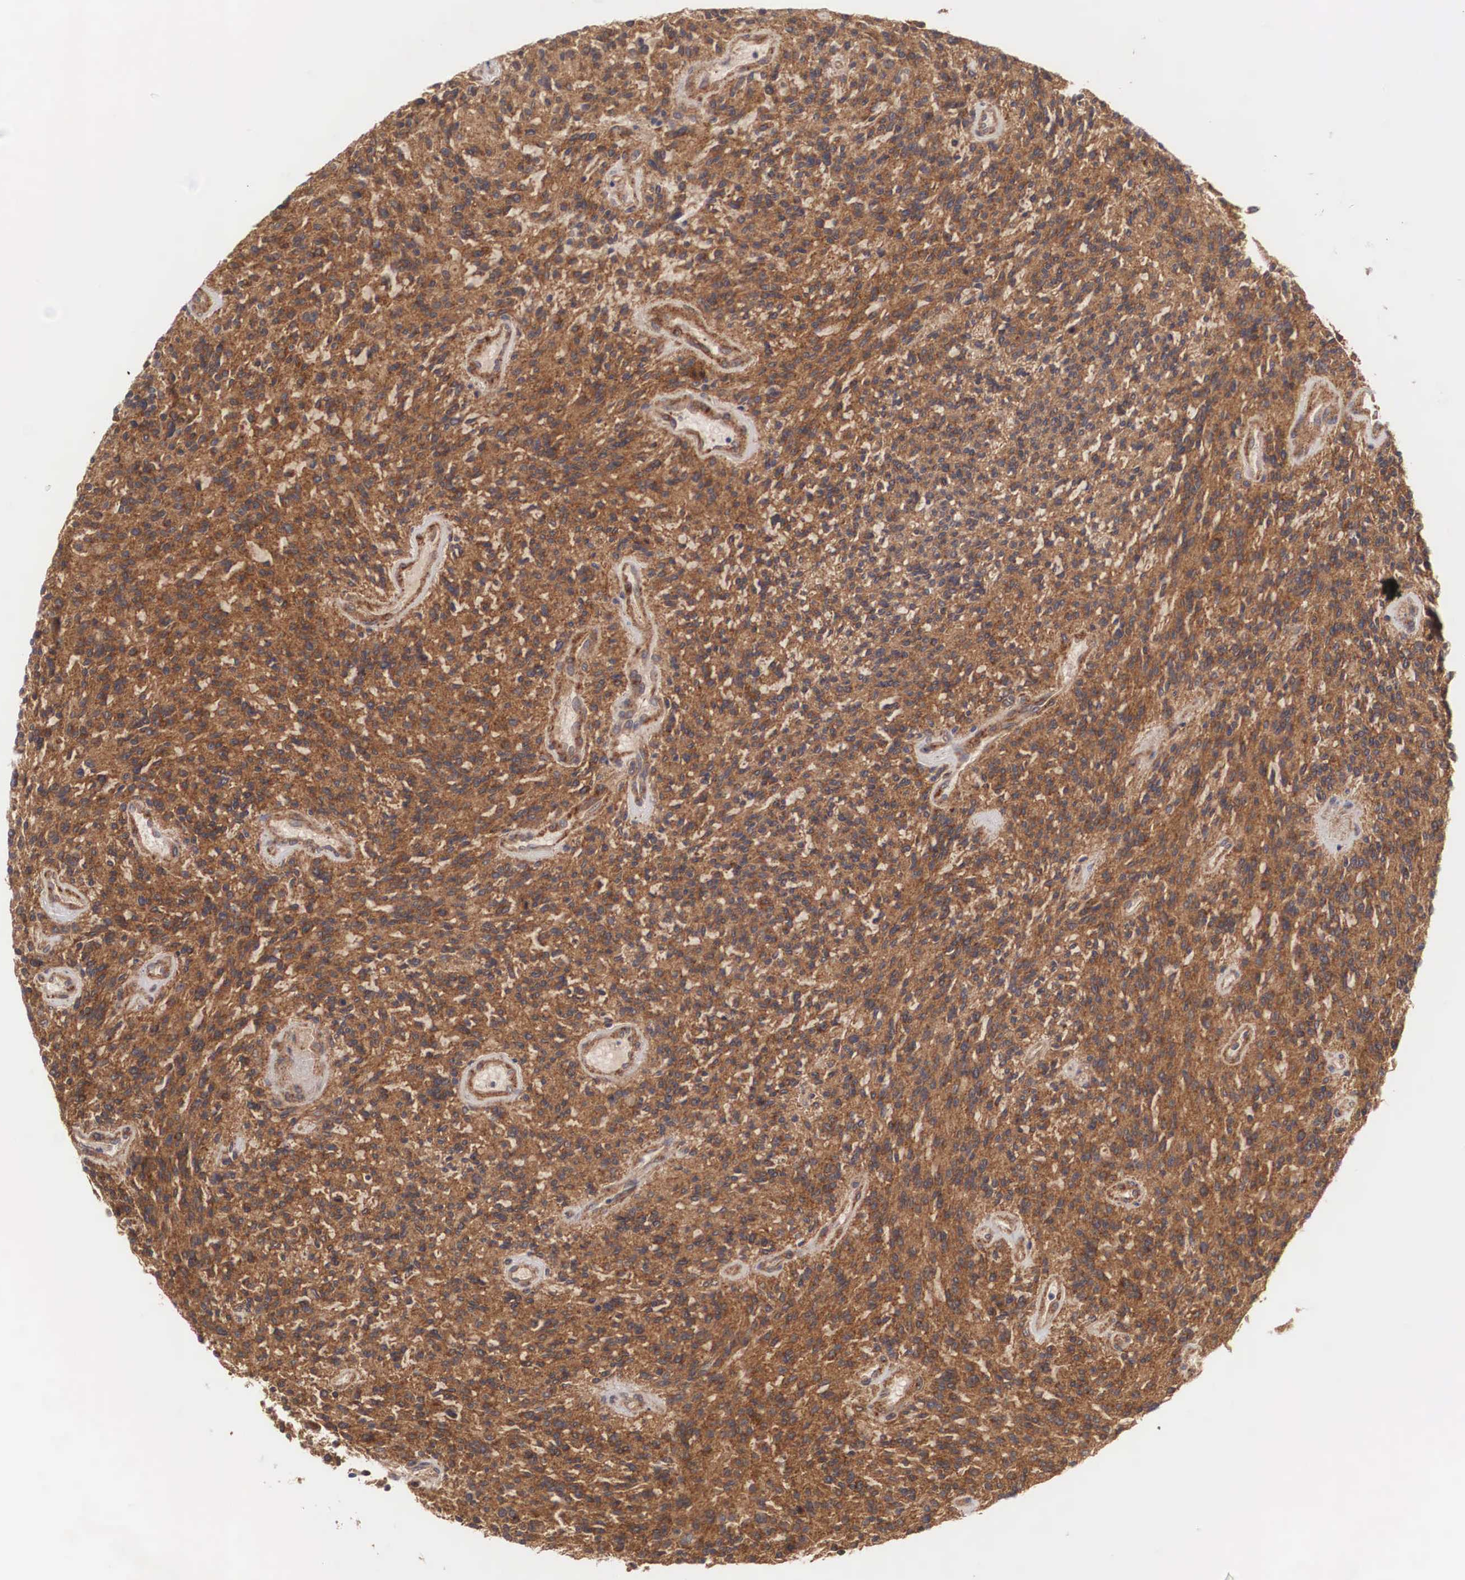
{"staining": {"intensity": "strong", "quantity": ">75%", "location": "cytoplasmic/membranous"}, "tissue": "glioma", "cell_type": "Tumor cells", "image_type": "cancer", "snomed": [{"axis": "morphology", "description": "Glioma, malignant, High grade"}, {"axis": "topography", "description": "Brain"}], "caption": "Human glioma stained with a brown dye shows strong cytoplasmic/membranous positive staining in approximately >75% of tumor cells.", "gene": "ARMCX4", "patient": {"sex": "female", "age": 13}}